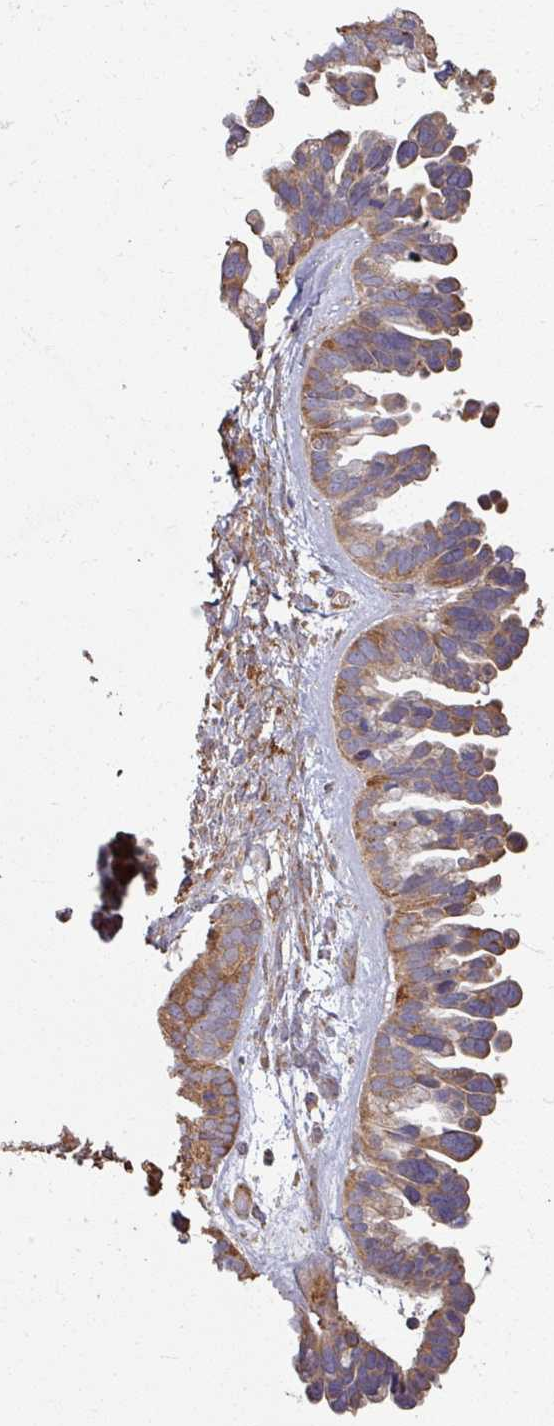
{"staining": {"intensity": "moderate", "quantity": ">75%", "location": "cytoplasmic/membranous"}, "tissue": "ovarian cancer", "cell_type": "Tumor cells", "image_type": "cancer", "snomed": [{"axis": "morphology", "description": "Cystadenocarcinoma, serous, NOS"}, {"axis": "topography", "description": "Ovary"}], "caption": "Human ovarian serous cystadenocarcinoma stained with a brown dye demonstrates moderate cytoplasmic/membranous positive staining in about >75% of tumor cells.", "gene": "CCDC68", "patient": {"sex": "female", "age": 56}}